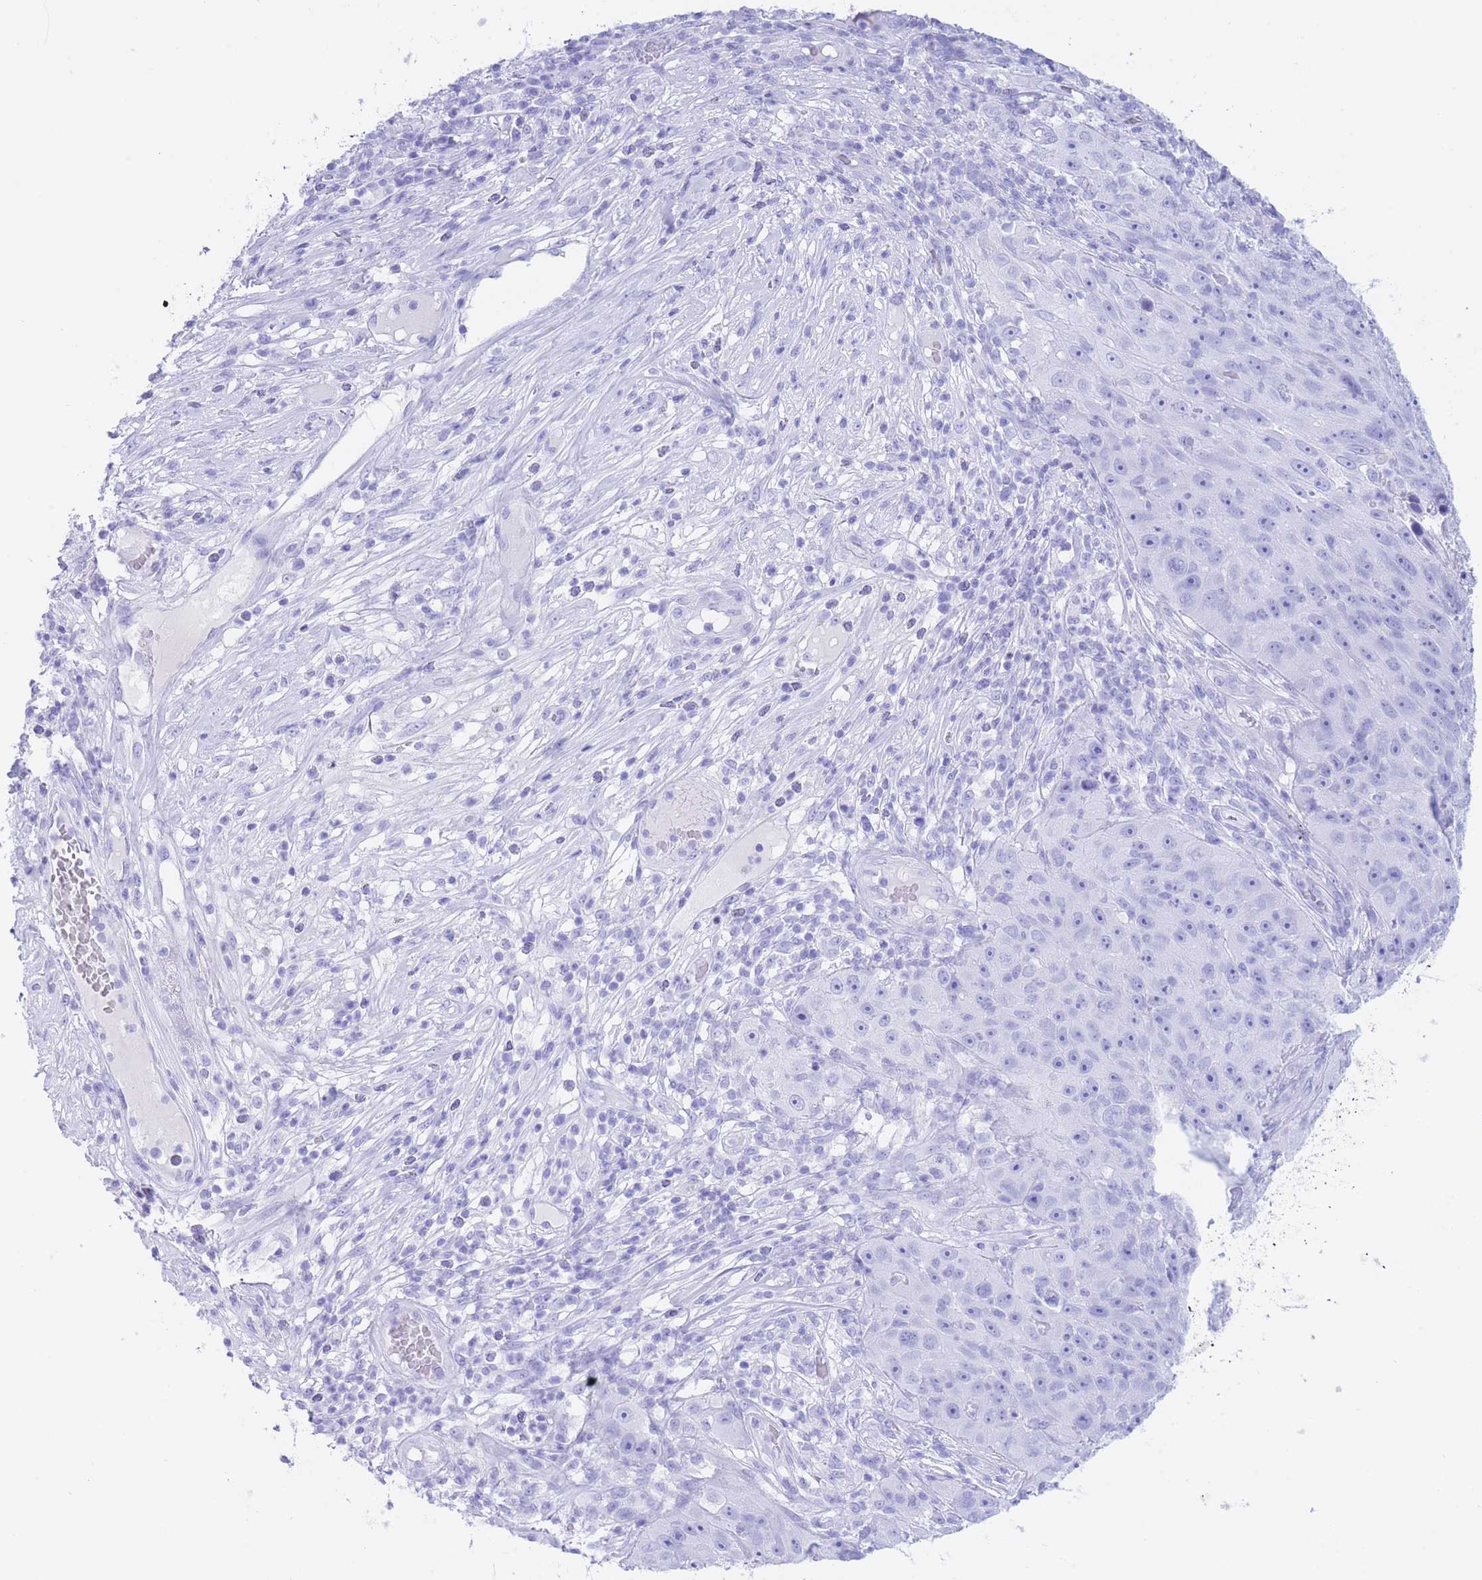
{"staining": {"intensity": "negative", "quantity": "none", "location": "none"}, "tissue": "skin cancer", "cell_type": "Tumor cells", "image_type": "cancer", "snomed": [{"axis": "morphology", "description": "Squamous cell carcinoma, NOS"}, {"axis": "topography", "description": "Skin"}], "caption": "Skin squamous cell carcinoma was stained to show a protein in brown. There is no significant positivity in tumor cells.", "gene": "SLCO1B3", "patient": {"sex": "female", "age": 87}}